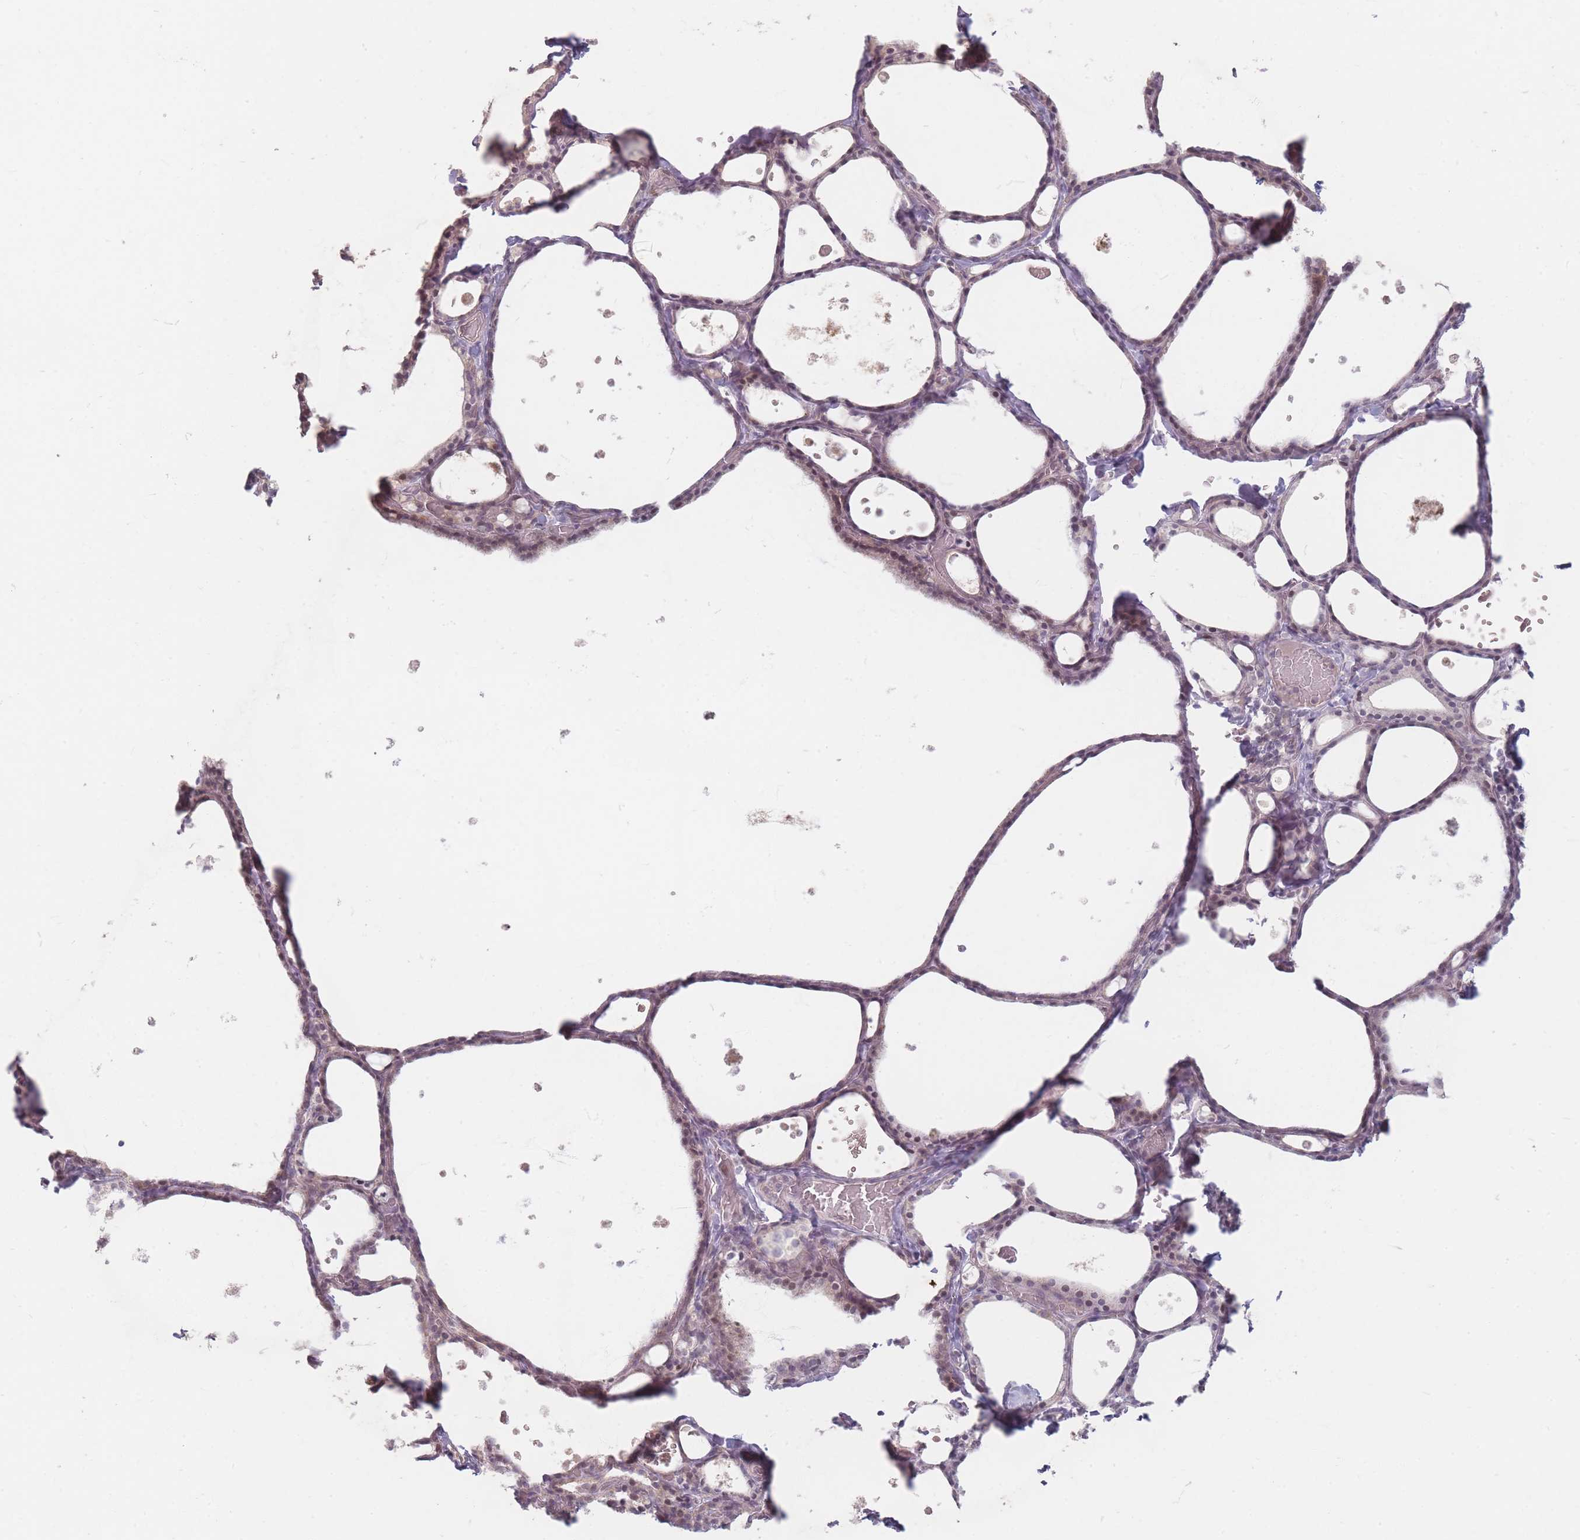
{"staining": {"intensity": "weak", "quantity": "25%-75%", "location": "nuclear"}, "tissue": "thyroid gland", "cell_type": "Glandular cells", "image_type": "normal", "snomed": [{"axis": "morphology", "description": "Normal tissue, NOS"}, {"axis": "topography", "description": "Thyroid gland"}], "caption": "A high-resolution photomicrograph shows IHC staining of unremarkable thyroid gland, which reveals weak nuclear staining in about 25%-75% of glandular cells.", "gene": "GABRA6", "patient": {"sex": "male", "age": 56}}